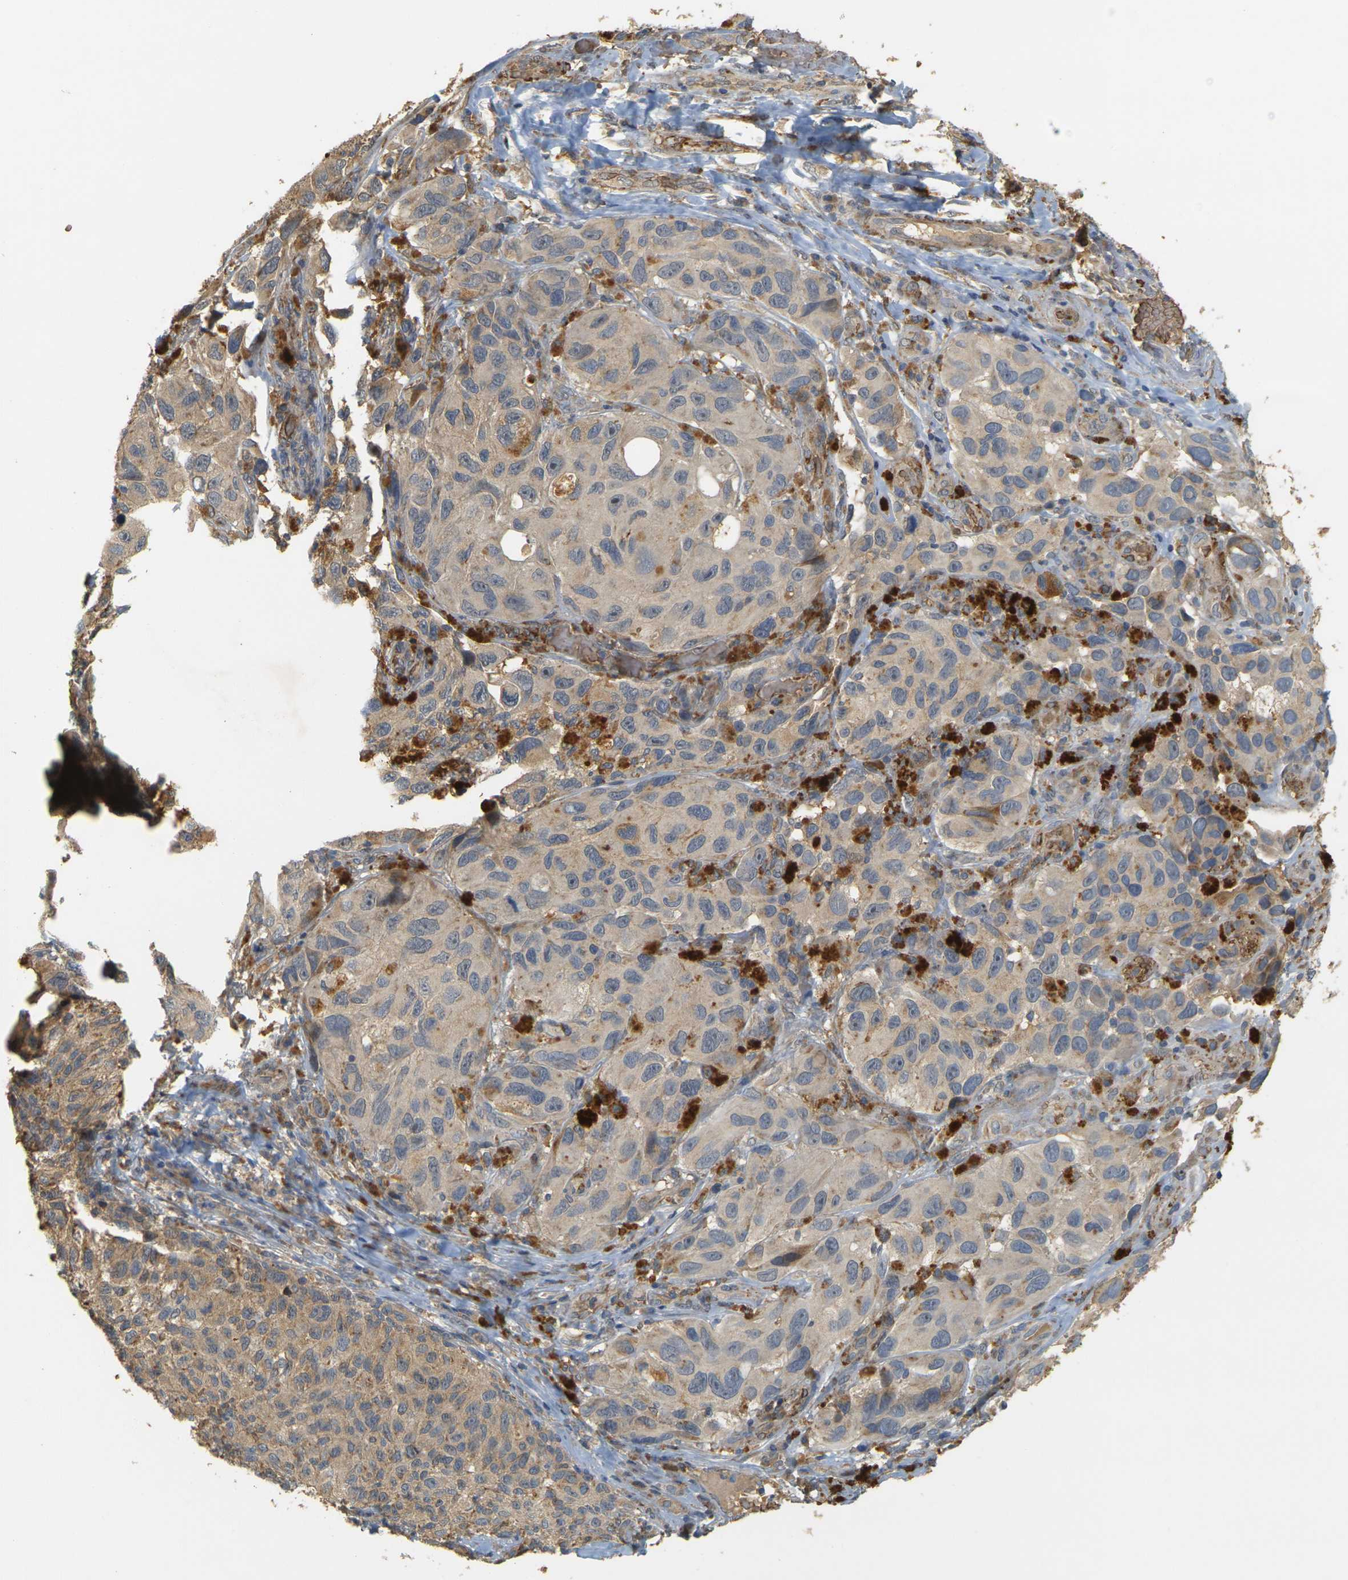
{"staining": {"intensity": "weak", "quantity": "25%-75%", "location": "cytoplasmic/membranous"}, "tissue": "melanoma", "cell_type": "Tumor cells", "image_type": "cancer", "snomed": [{"axis": "morphology", "description": "Malignant melanoma, NOS"}, {"axis": "topography", "description": "Skin"}], "caption": "This micrograph demonstrates IHC staining of human malignant melanoma, with low weak cytoplasmic/membranous positivity in approximately 25%-75% of tumor cells.", "gene": "MEGF9", "patient": {"sex": "female", "age": 73}}